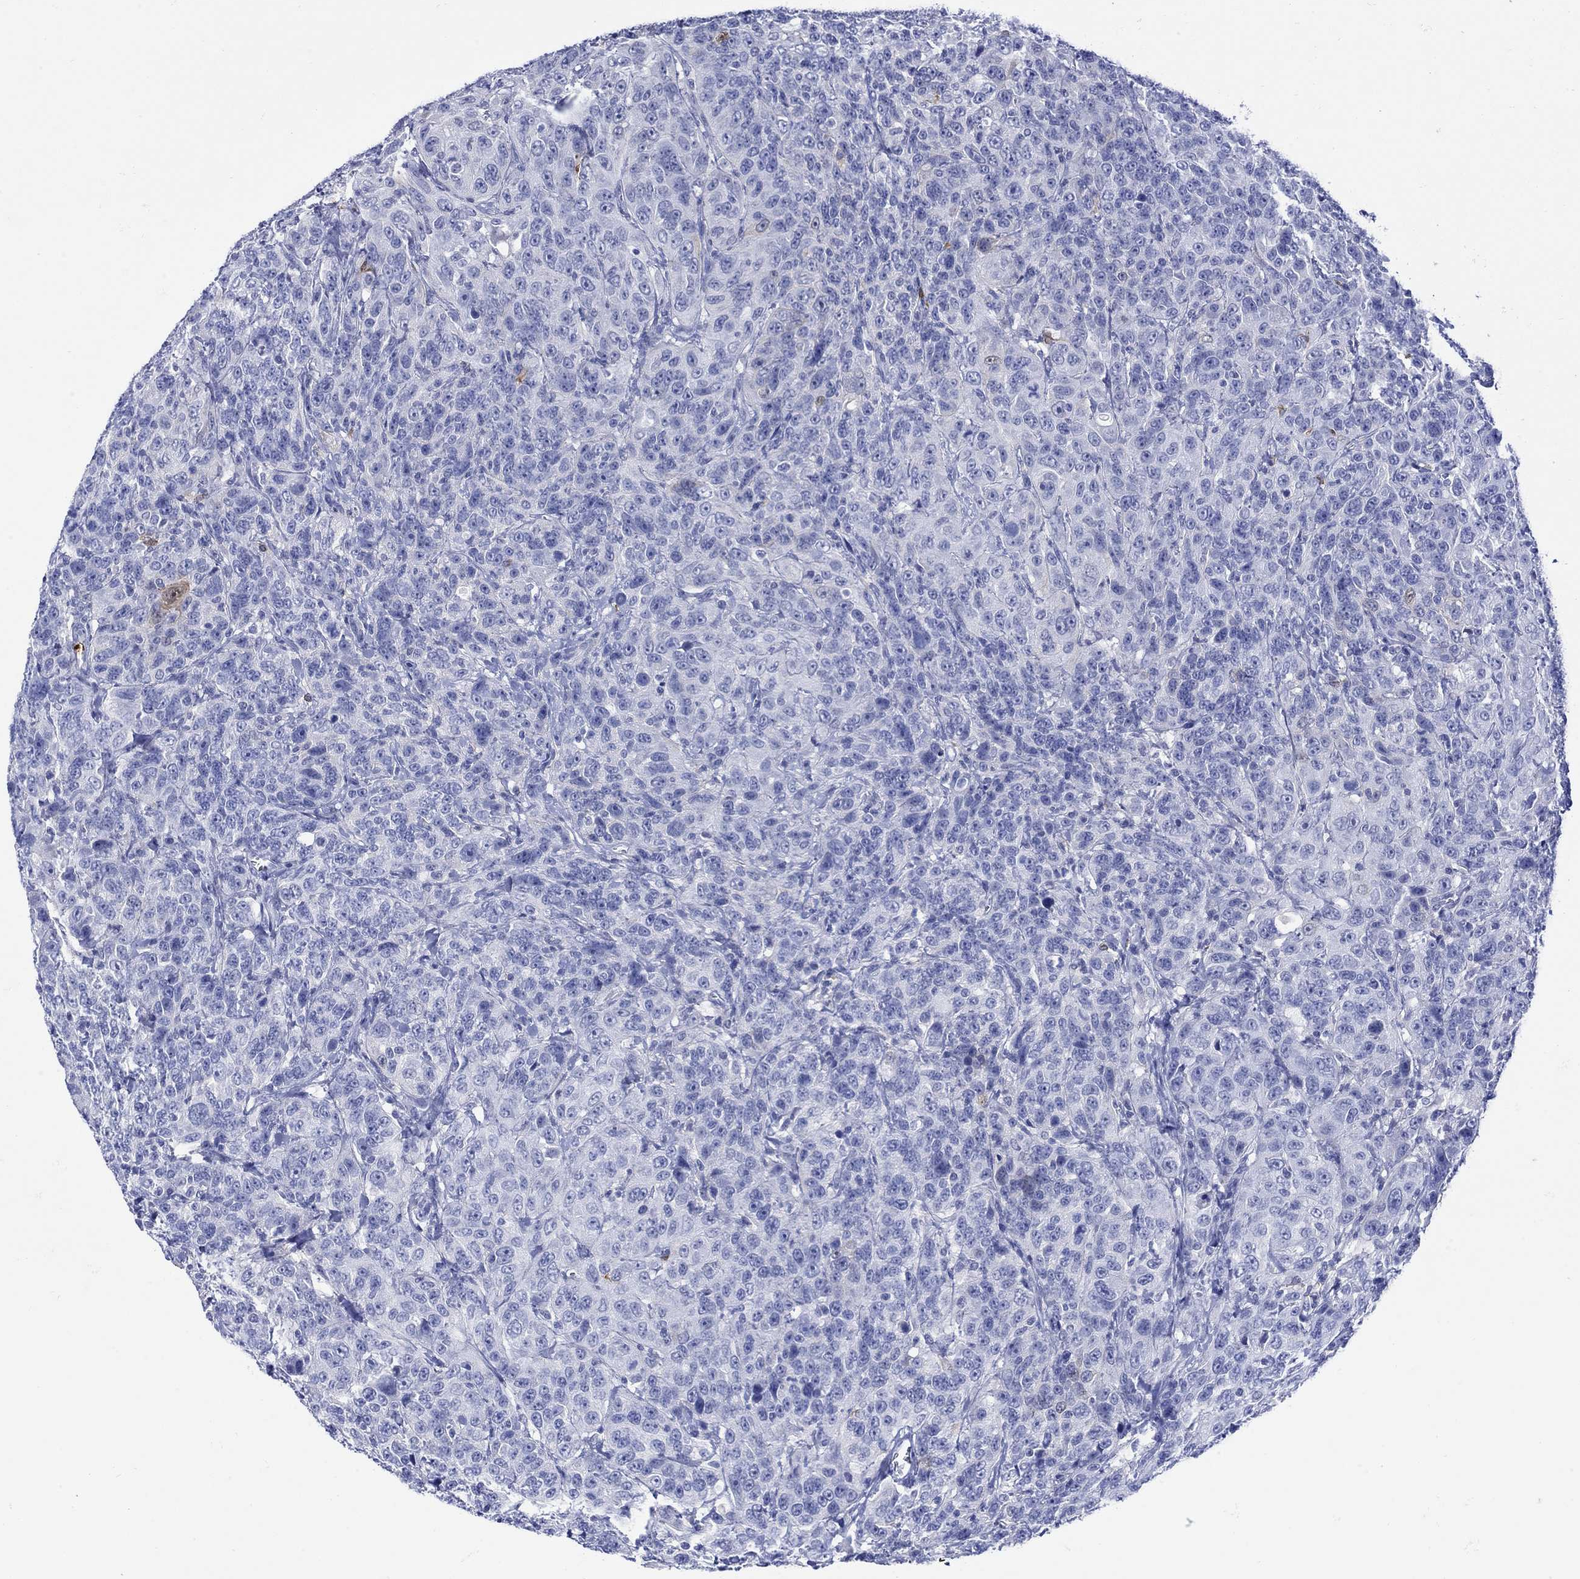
{"staining": {"intensity": "negative", "quantity": "none", "location": "none"}, "tissue": "urothelial cancer", "cell_type": "Tumor cells", "image_type": "cancer", "snomed": [{"axis": "morphology", "description": "Urothelial carcinoma, NOS"}, {"axis": "morphology", "description": "Urothelial carcinoma, High grade"}, {"axis": "topography", "description": "Urinary bladder"}], "caption": "Urothelial cancer stained for a protein using immunohistochemistry reveals no expression tumor cells.", "gene": "LINGO3", "patient": {"sex": "female", "age": 73}}